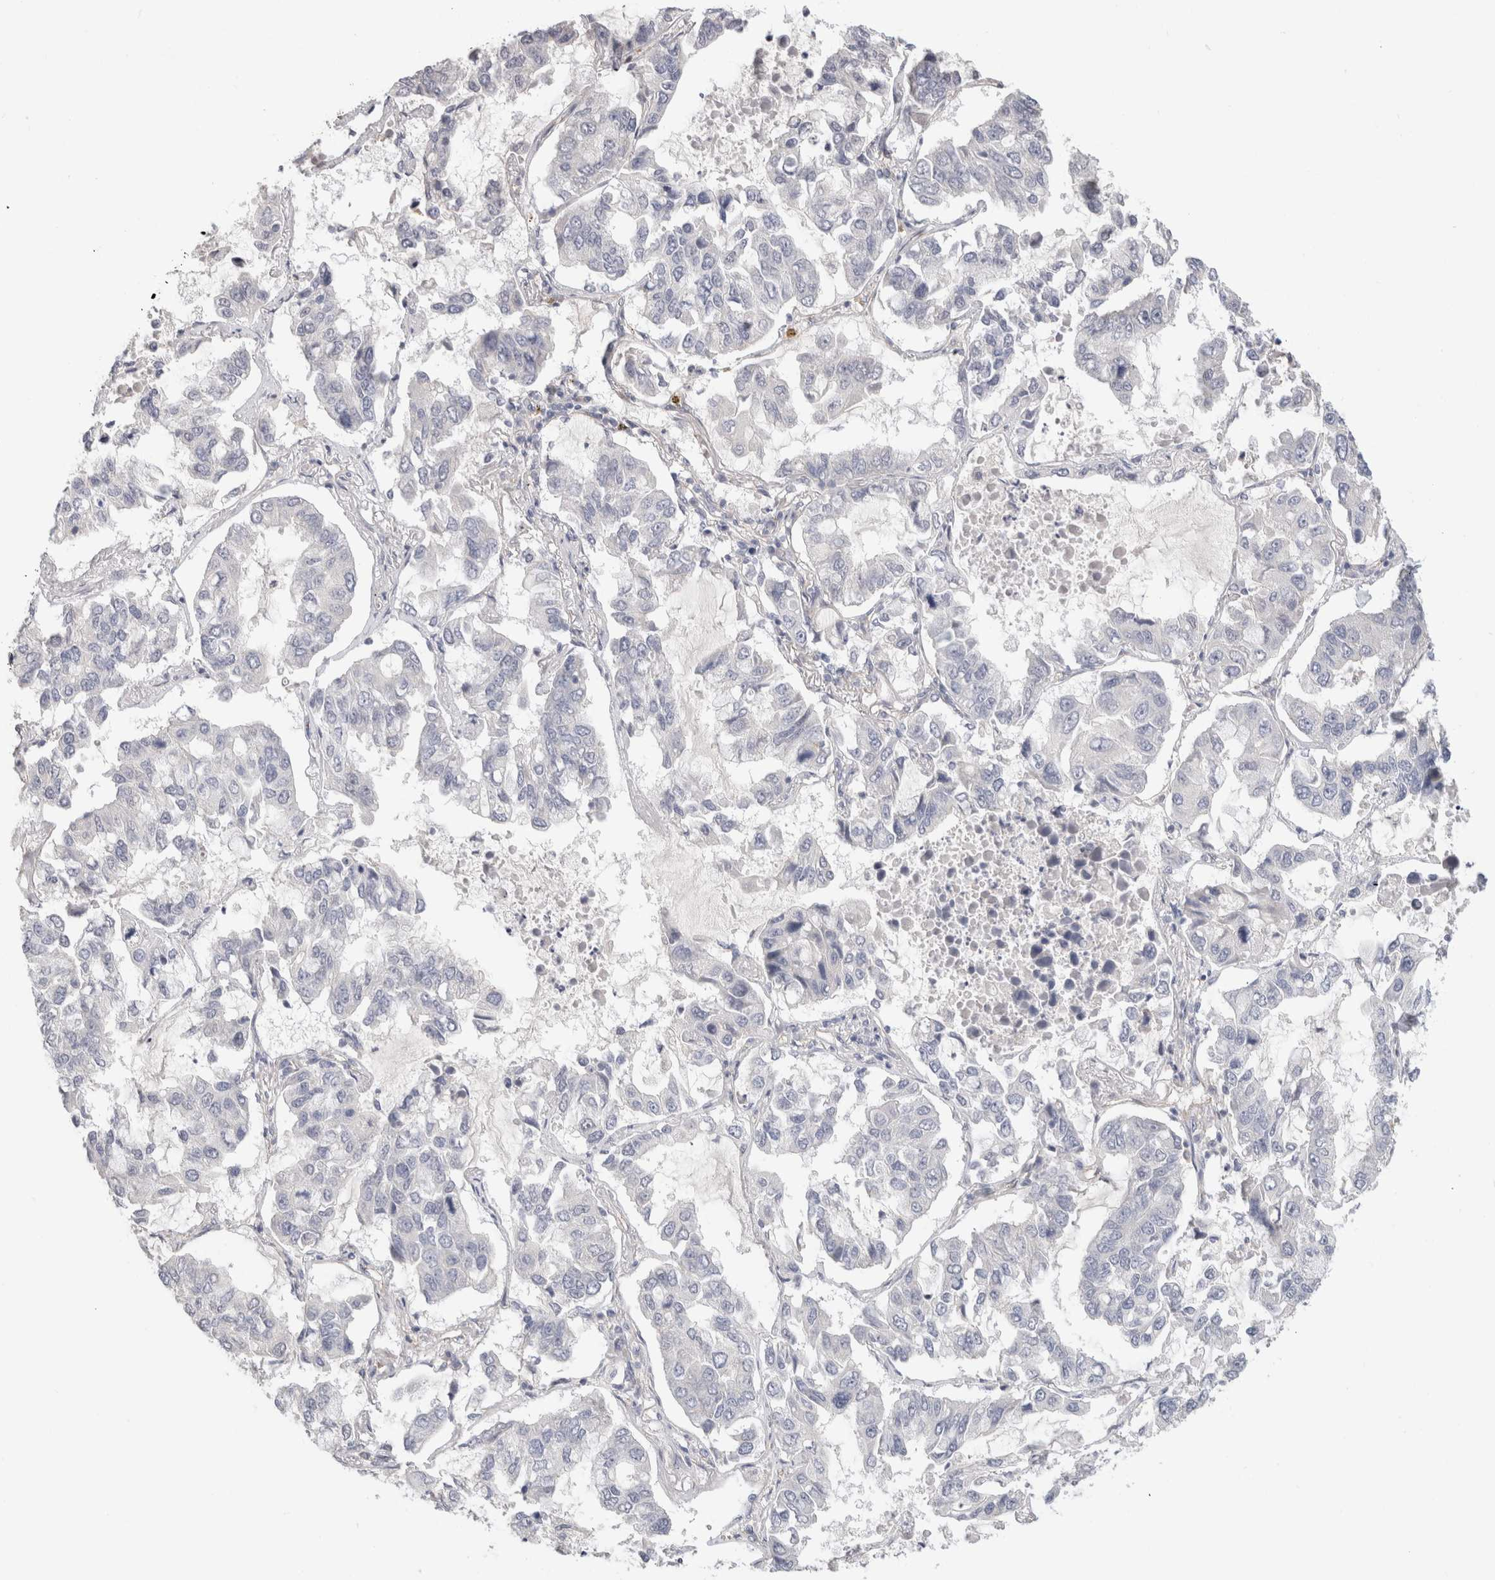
{"staining": {"intensity": "negative", "quantity": "none", "location": "none"}, "tissue": "lung cancer", "cell_type": "Tumor cells", "image_type": "cancer", "snomed": [{"axis": "morphology", "description": "Adenocarcinoma, NOS"}, {"axis": "topography", "description": "Lung"}], "caption": "Immunohistochemistry (IHC) micrograph of neoplastic tissue: lung cancer stained with DAB (3,3'-diaminobenzidine) demonstrates no significant protein staining in tumor cells.", "gene": "AFP", "patient": {"sex": "male", "age": 64}}